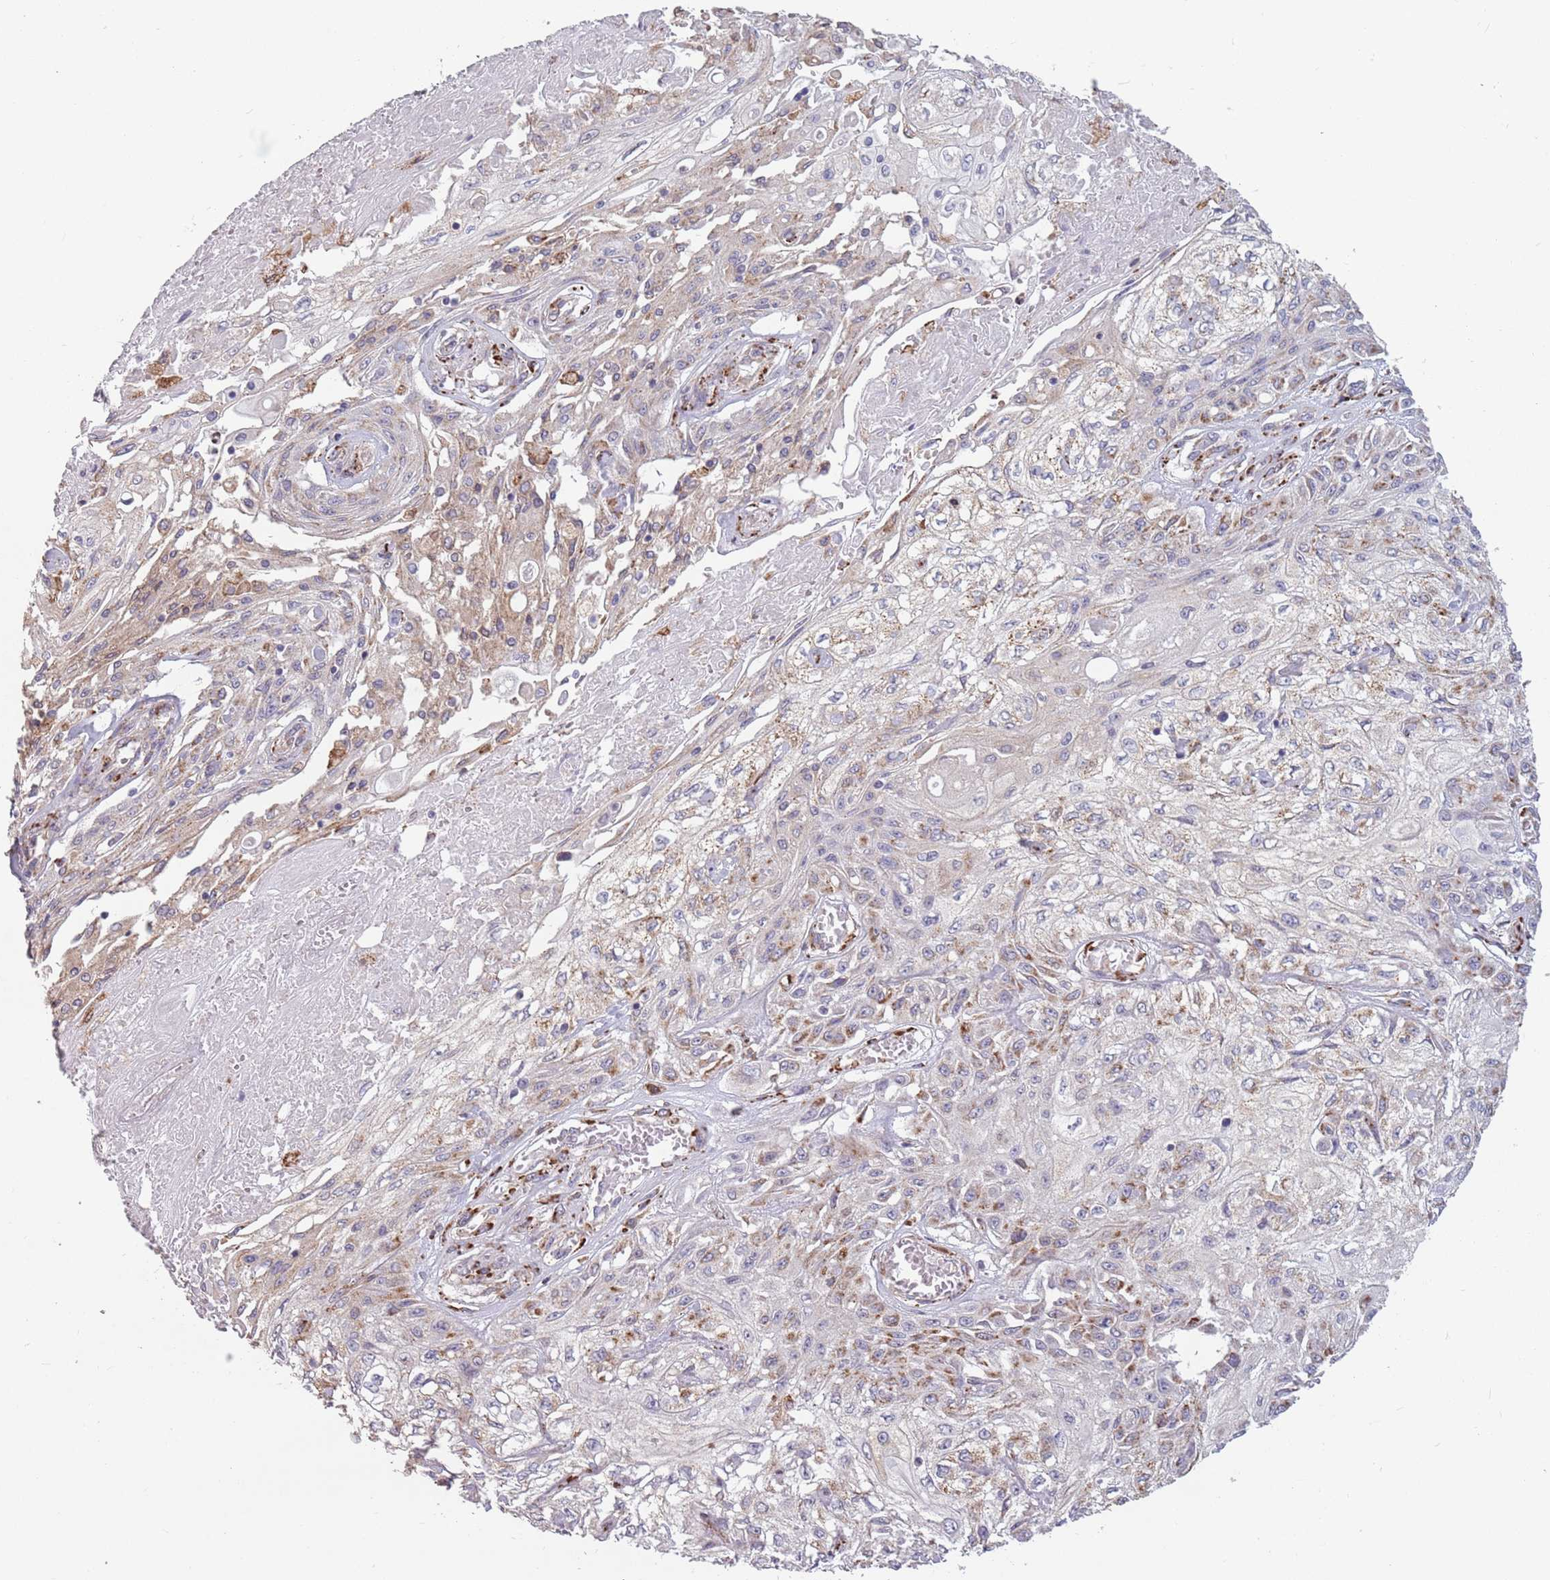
{"staining": {"intensity": "negative", "quantity": "none", "location": "none"}, "tissue": "skin cancer", "cell_type": "Tumor cells", "image_type": "cancer", "snomed": [{"axis": "morphology", "description": "Squamous cell carcinoma, NOS"}, {"axis": "morphology", "description": "Squamous cell carcinoma, metastatic, NOS"}, {"axis": "topography", "description": "Skin"}, {"axis": "topography", "description": "Lymph node"}], "caption": "This is an IHC image of human skin squamous cell carcinoma. There is no expression in tumor cells.", "gene": "RPS9", "patient": {"sex": "male", "age": 75}}